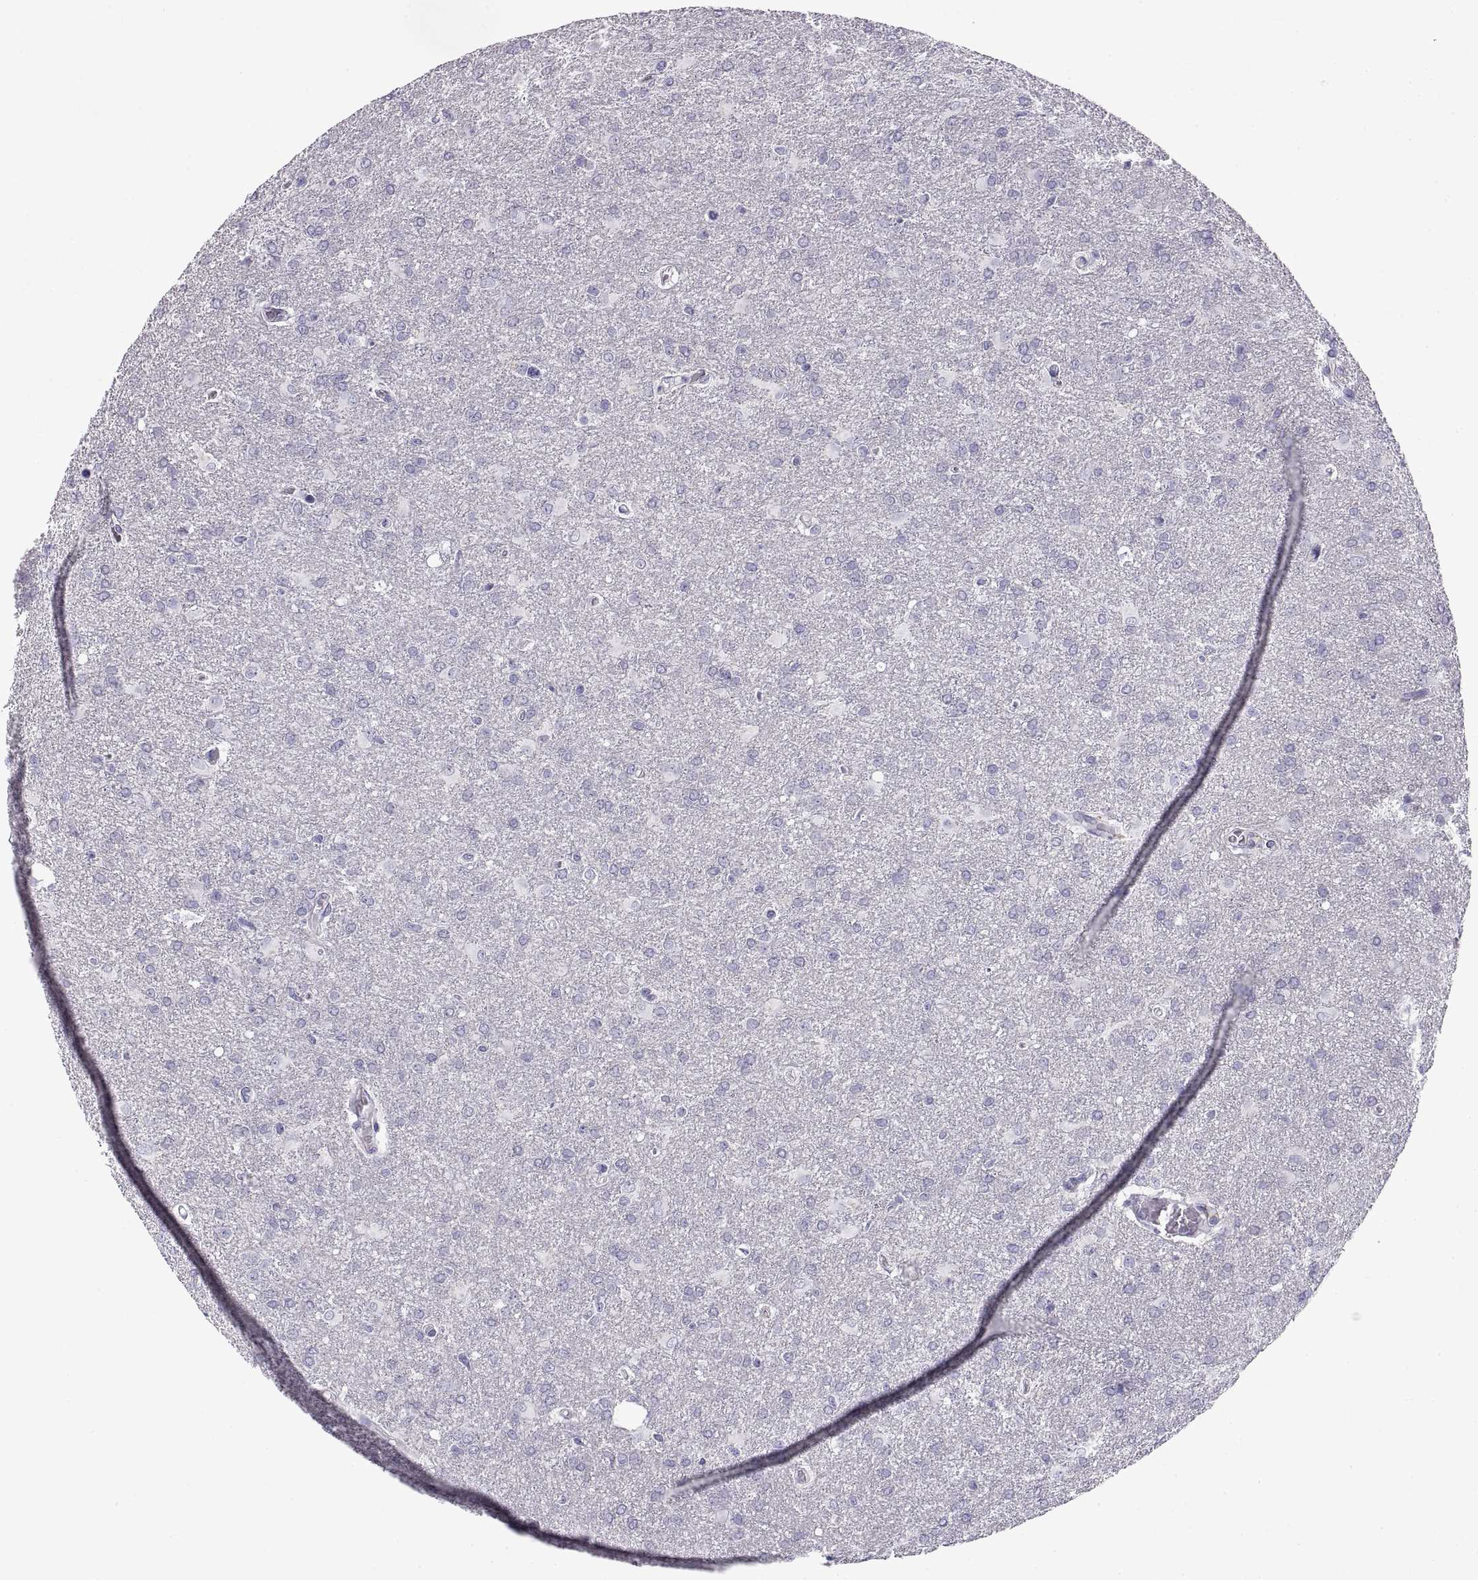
{"staining": {"intensity": "negative", "quantity": "none", "location": "none"}, "tissue": "glioma", "cell_type": "Tumor cells", "image_type": "cancer", "snomed": [{"axis": "morphology", "description": "Glioma, malignant, High grade"}, {"axis": "topography", "description": "Brain"}], "caption": "Immunohistochemistry (IHC) image of human malignant glioma (high-grade) stained for a protein (brown), which displays no expression in tumor cells. The staining is performed using DAB brown chromogen with nuclei counter-stained in using hematoxylin.", "gene": "CRYBB3", "patient": {"sex": "male", "age": 68}}